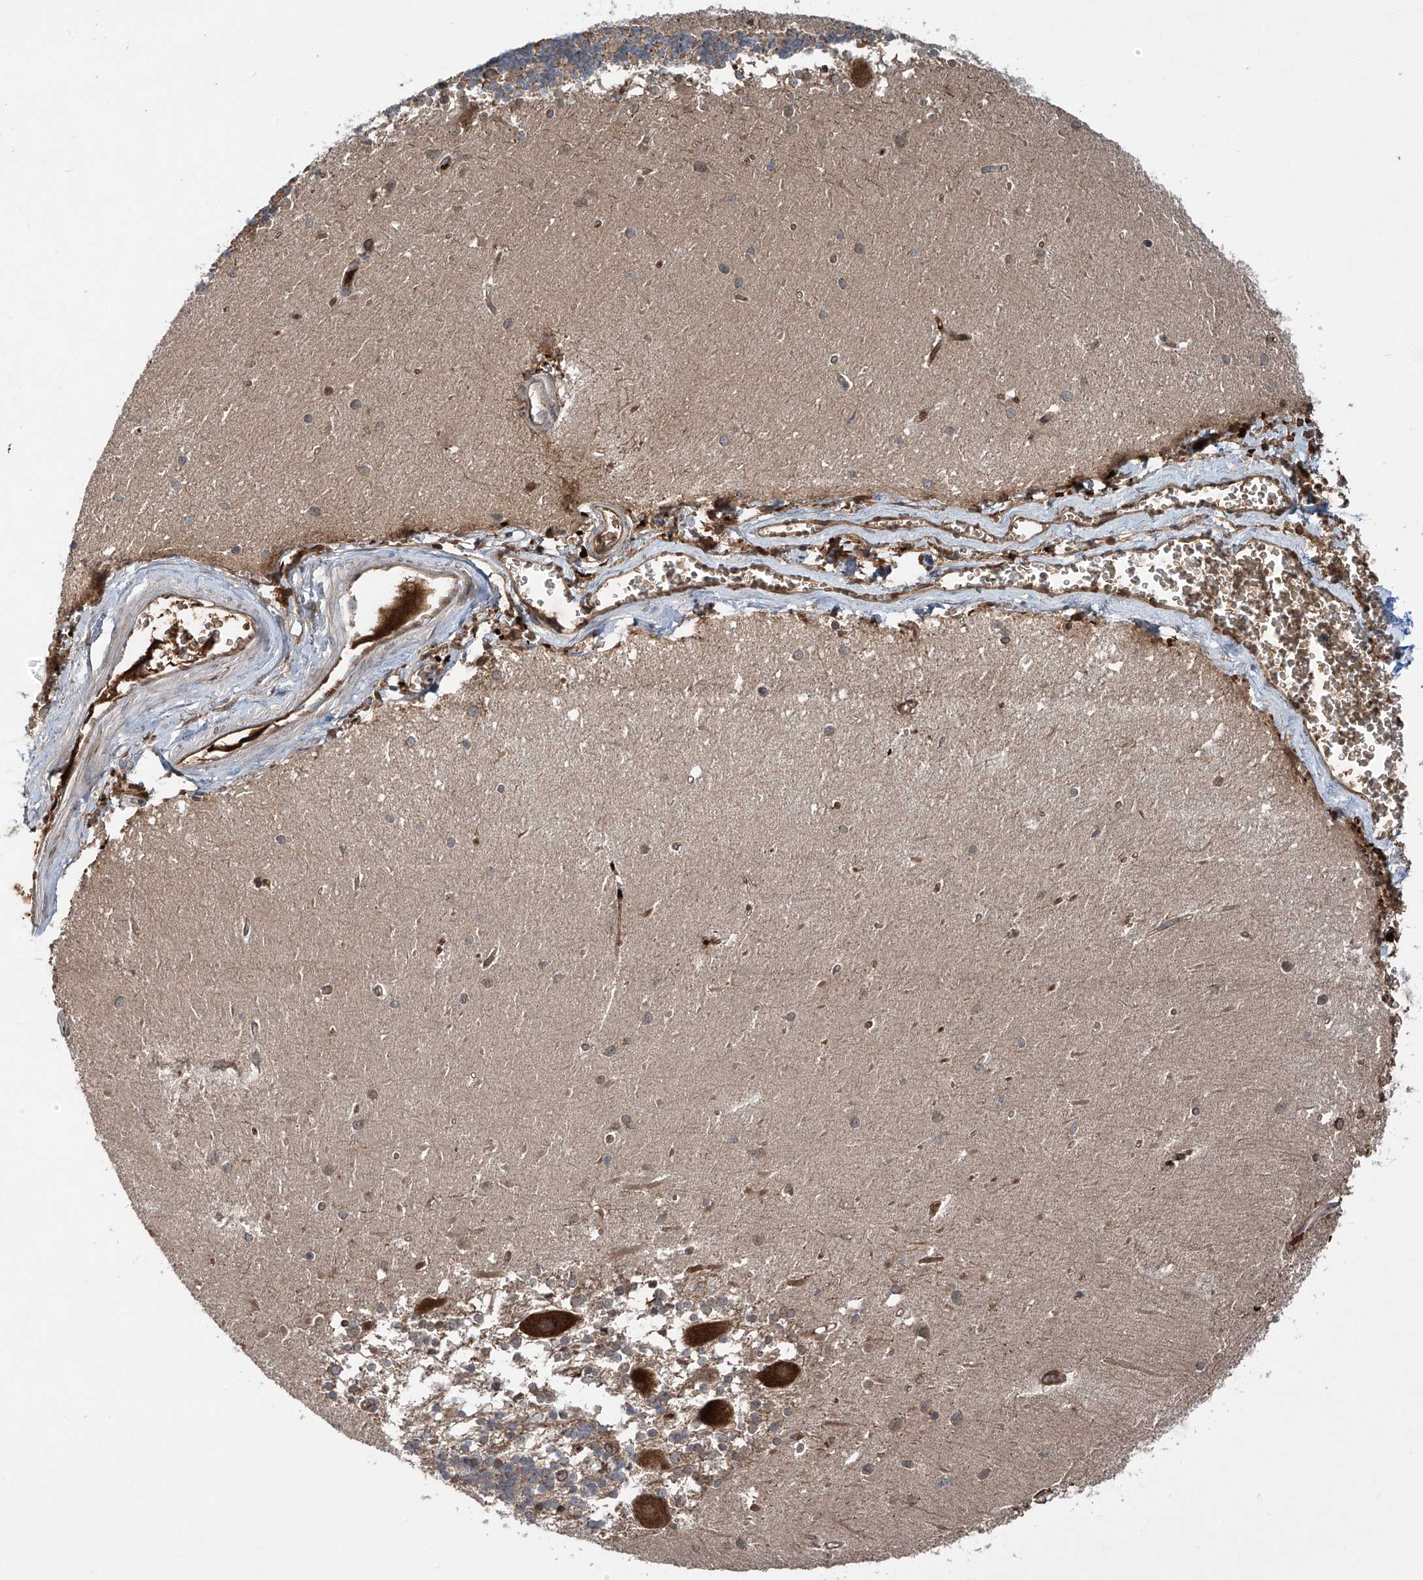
{"staining": {"intensity": "strong", "quantity": "25%-75%", "location": "cytoplasmic/membranous"}, "tissue": "cerebellum", "cell_type": "Cells in granular layer", "image_type": "normal", "snomed": [{"axis": "morphology", "description": "Normal tissue, NOS"}, {"axis": "topography", "description": "Cerebellum"}], "caption": "The histopathology image demonstrates immunohistochemical staining of benign cerebellum. There is strong cytoplasmic/membranous staining is present in approximately 25%-75% of cells in granular layer.", "gene": "ZDHHC9", "patient": {"sex": "male", "age": 37}}